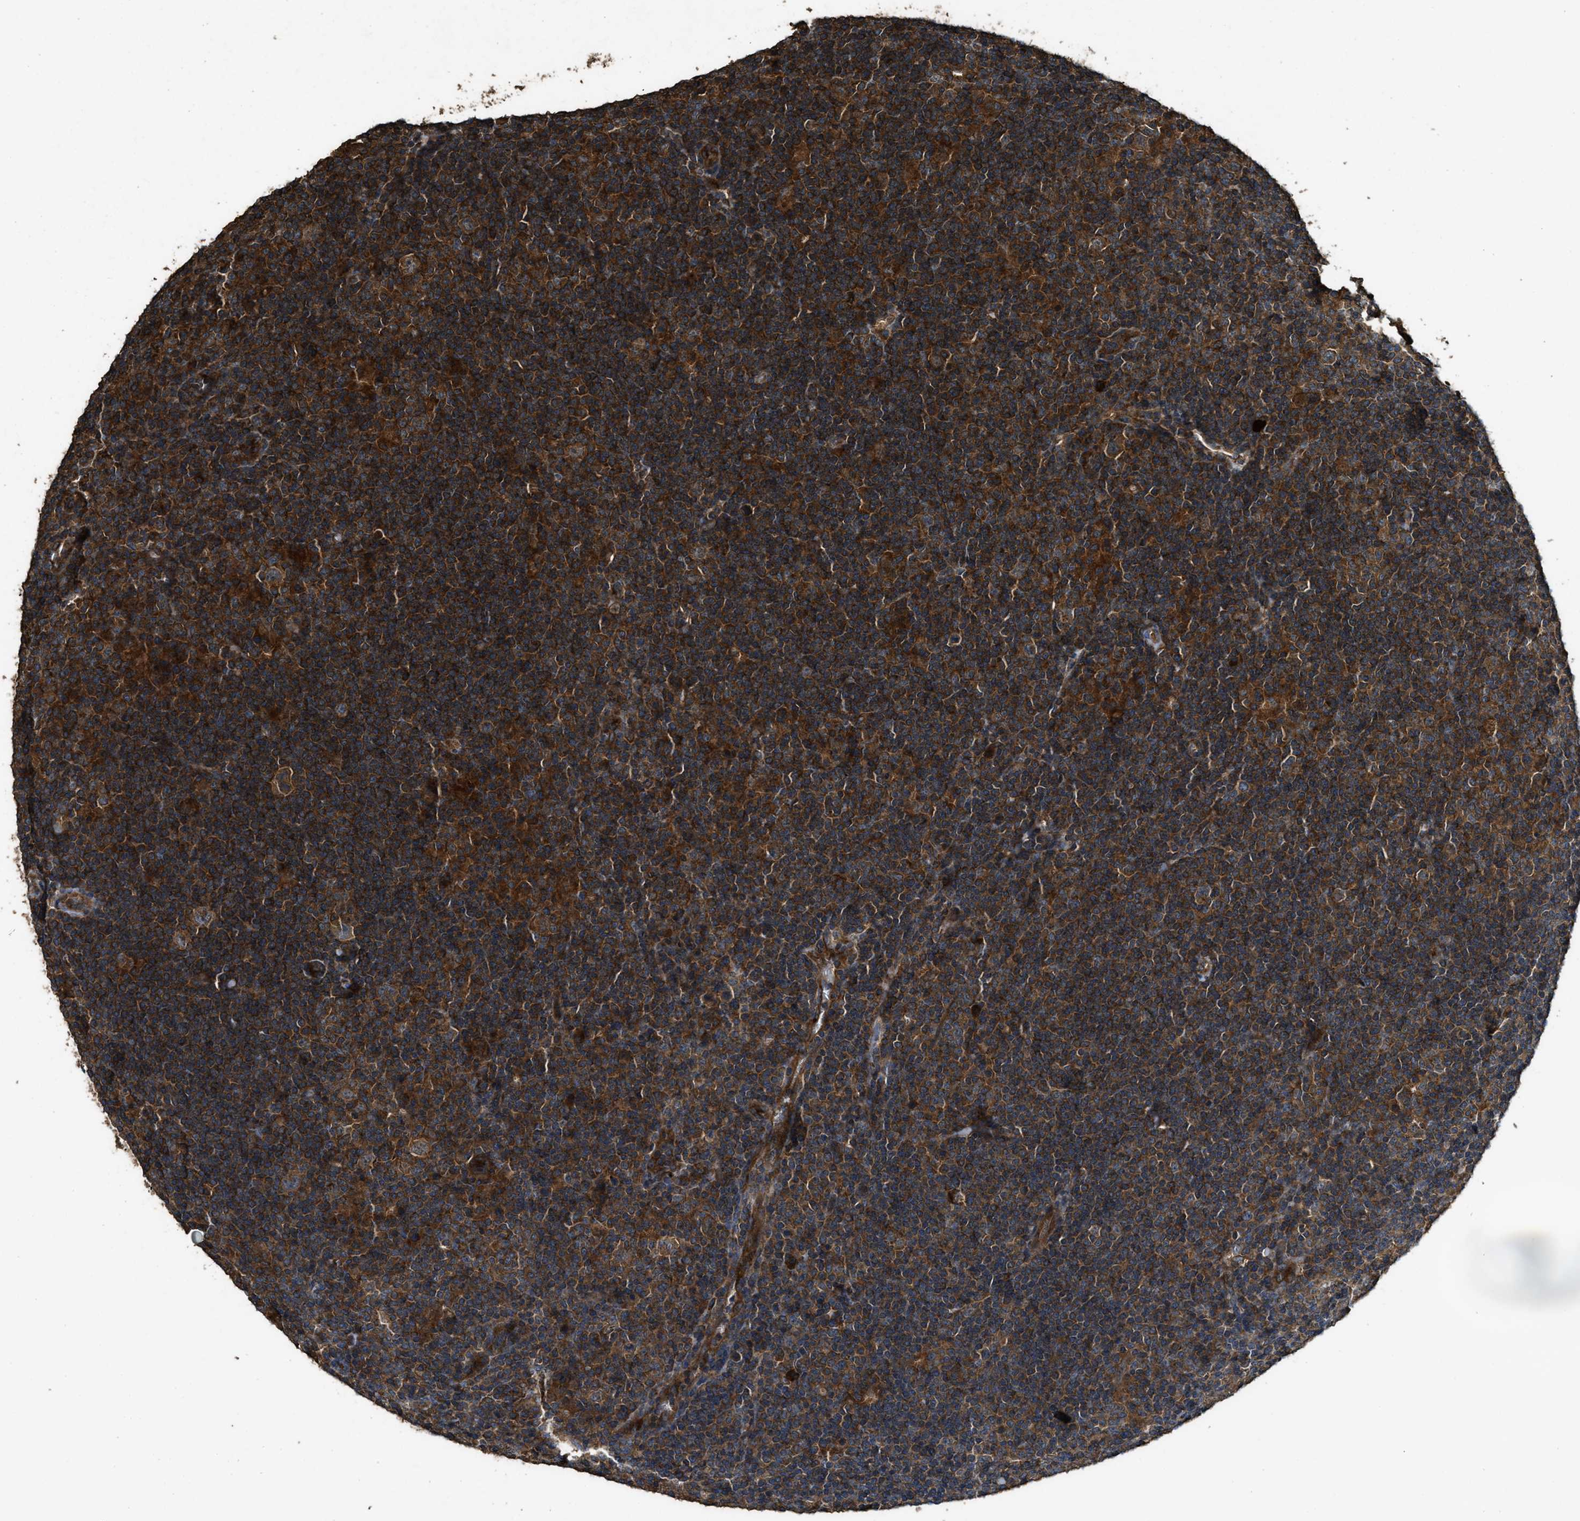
{"staining": {"intensity": "strong", "quantity": ">75%", "location": "cytoplasmic/membranous"}, "tissue": "lymphoma", "cell_type": "Tumor cells", "image_type": "cancer", "snomed": [{"axis": "morphology", "description": "Hodgkin's disease, NOS"}, {"axis": "topography", "description": "Lymph node"}], "caption": "Approximately >75% of tumor cells in human Hodgkin's disease reveal strong cytoplasmic/membranous protein staining as visualized by brown immunohistochemical staining.", "gene": "MAP3K8", "patient": {"sex": "female", "age": 57}}